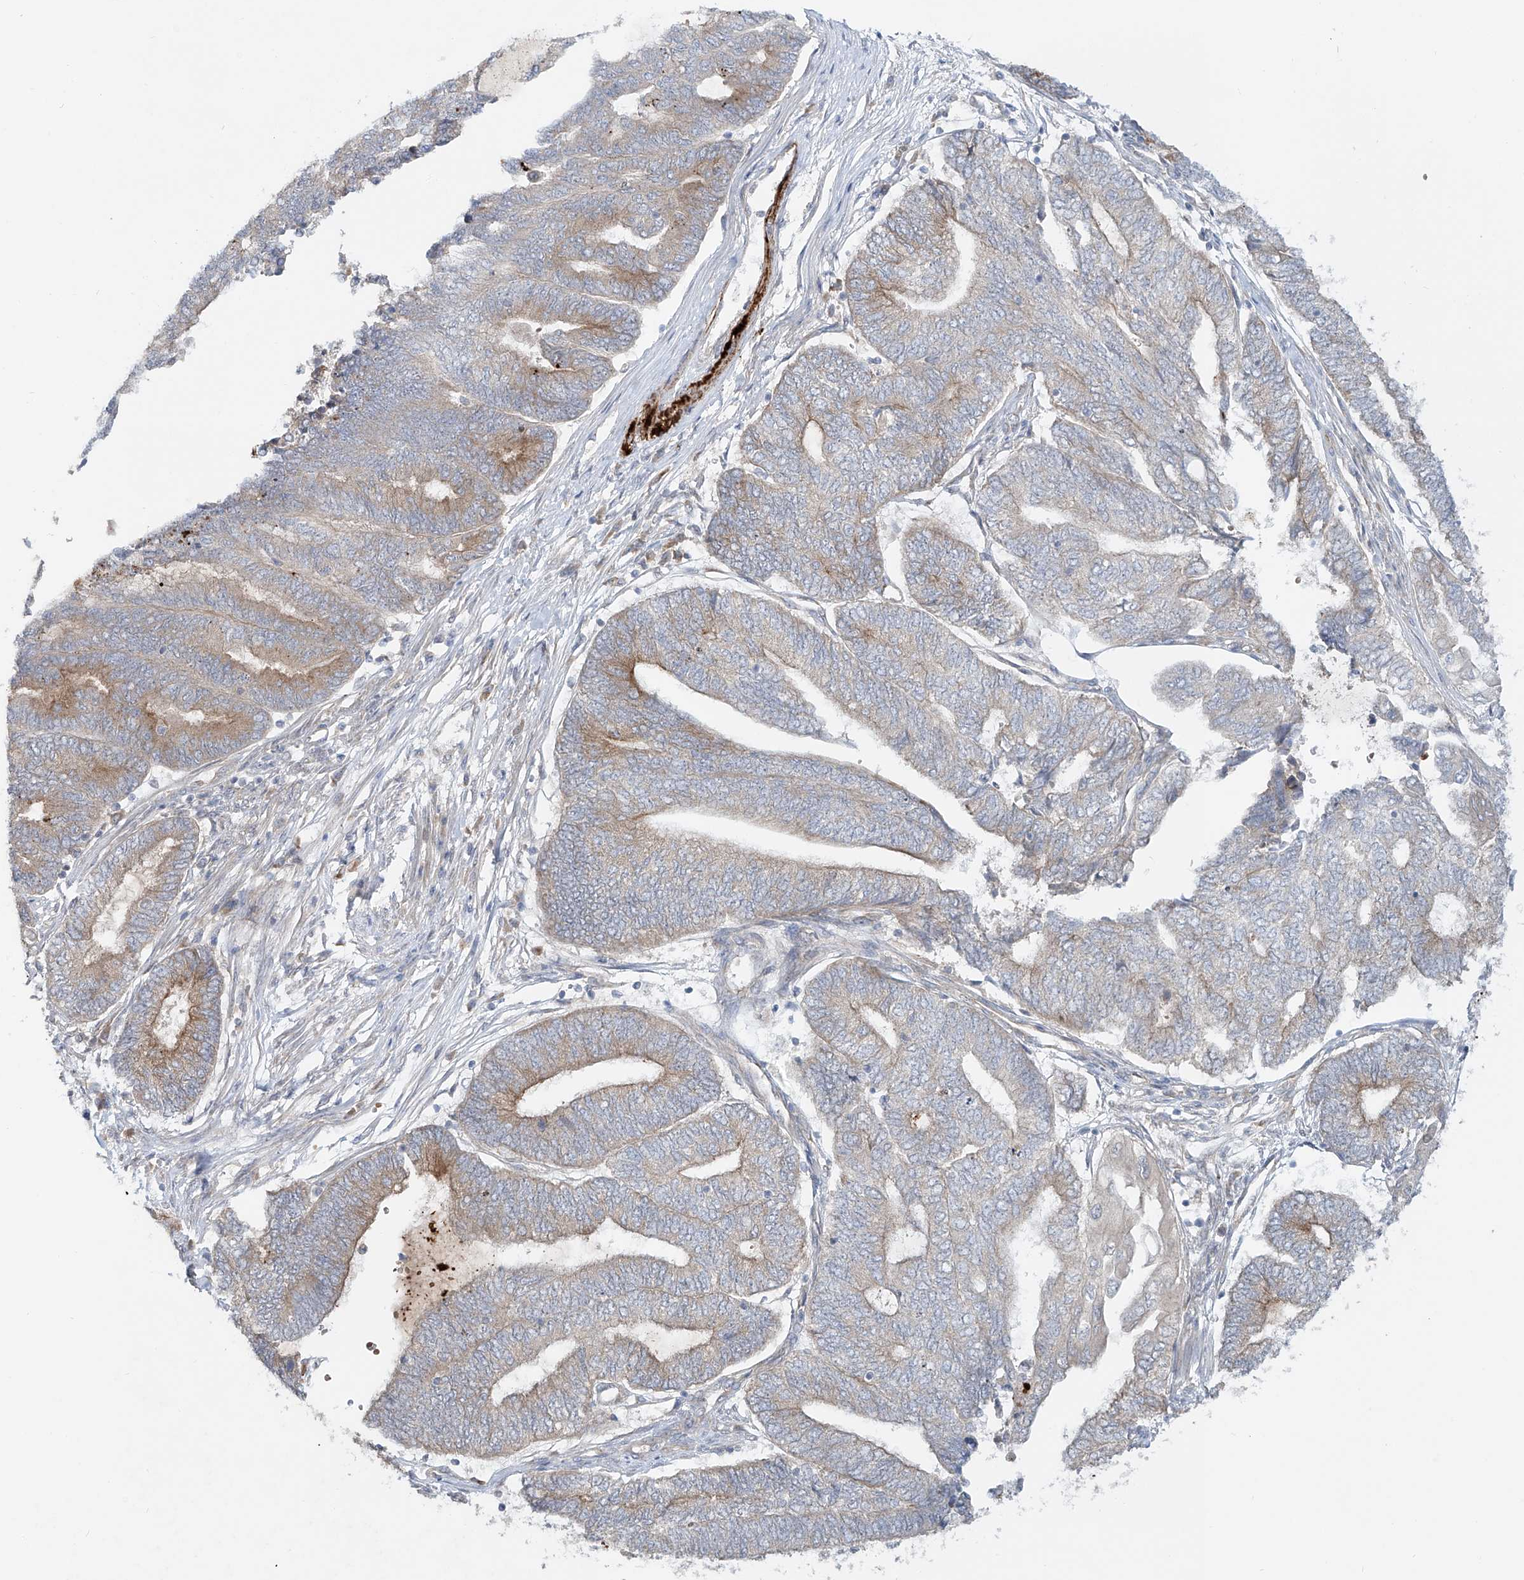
{"staining": {"intensity": "moderate", "quantity": "25%-75%", "location": "cytoplasmic/membranous"}, "tissue": "endometrial cancer", "cell_type": "Tumor cells", "image_type": "cancer", "snomed": [{"axis": "morphology", "description": "Adenocarcinoma, NOS"}, {"axis": "topography", "description": "Uterus"}, {"axis": "topography", "description": "Endometrium"}], "caption": "Immunohistochemistry image of endometrial cancer (adenocarcinoma) stained for a protein (brown), which shows medium levels of moderate cytoplasmic/membranous expression in approximately 25%-75% of tumor cells.", "gene": "TJAP1", "patient": {"sex": "female", "age": 70}}